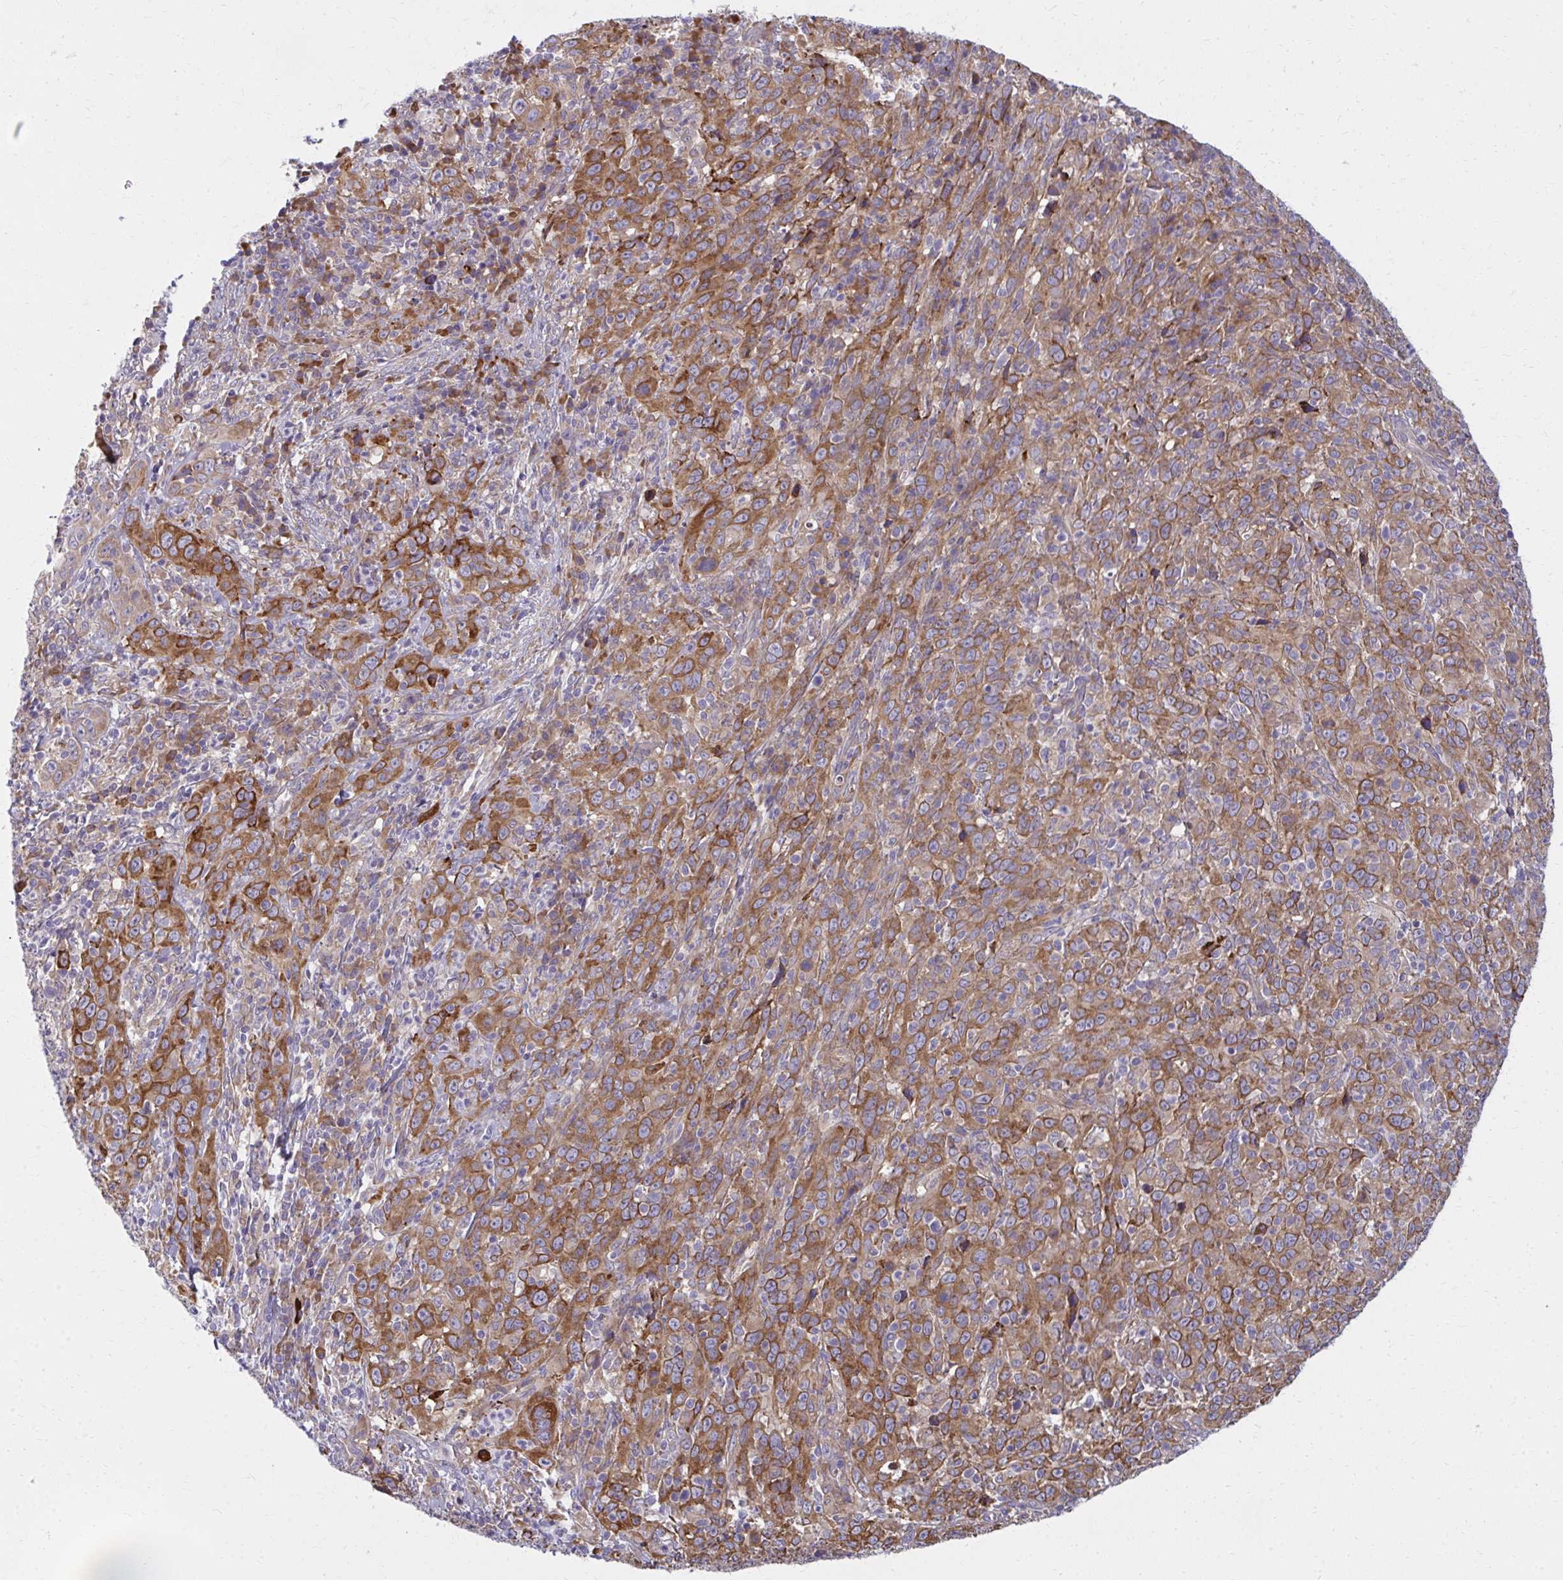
{"staining": {"intensity": "moderate", "quantity": ">75%", "location": "cytoplasmic/membranous"}, "tissue": "cervical cancer", "cell_type": "Tumor cells", "image_type": "cancer", "snomed": [{"axis": "morphology", "description": "Squamous cell carcinoma, NOS"}, {"axis": "topography", "description": "Cervix"}], "caption": "Immunohistochemistry (IHC) (DAB (3,3'-diaminobenzidine)) staining of human cervical squamous cell carcinoma reveals moderate cytoplasmic/membranous protein positivity in approximately >75% of tumor cells.", "gene": "CEMP1", "patient": {"sex": "female", "age": 46}}